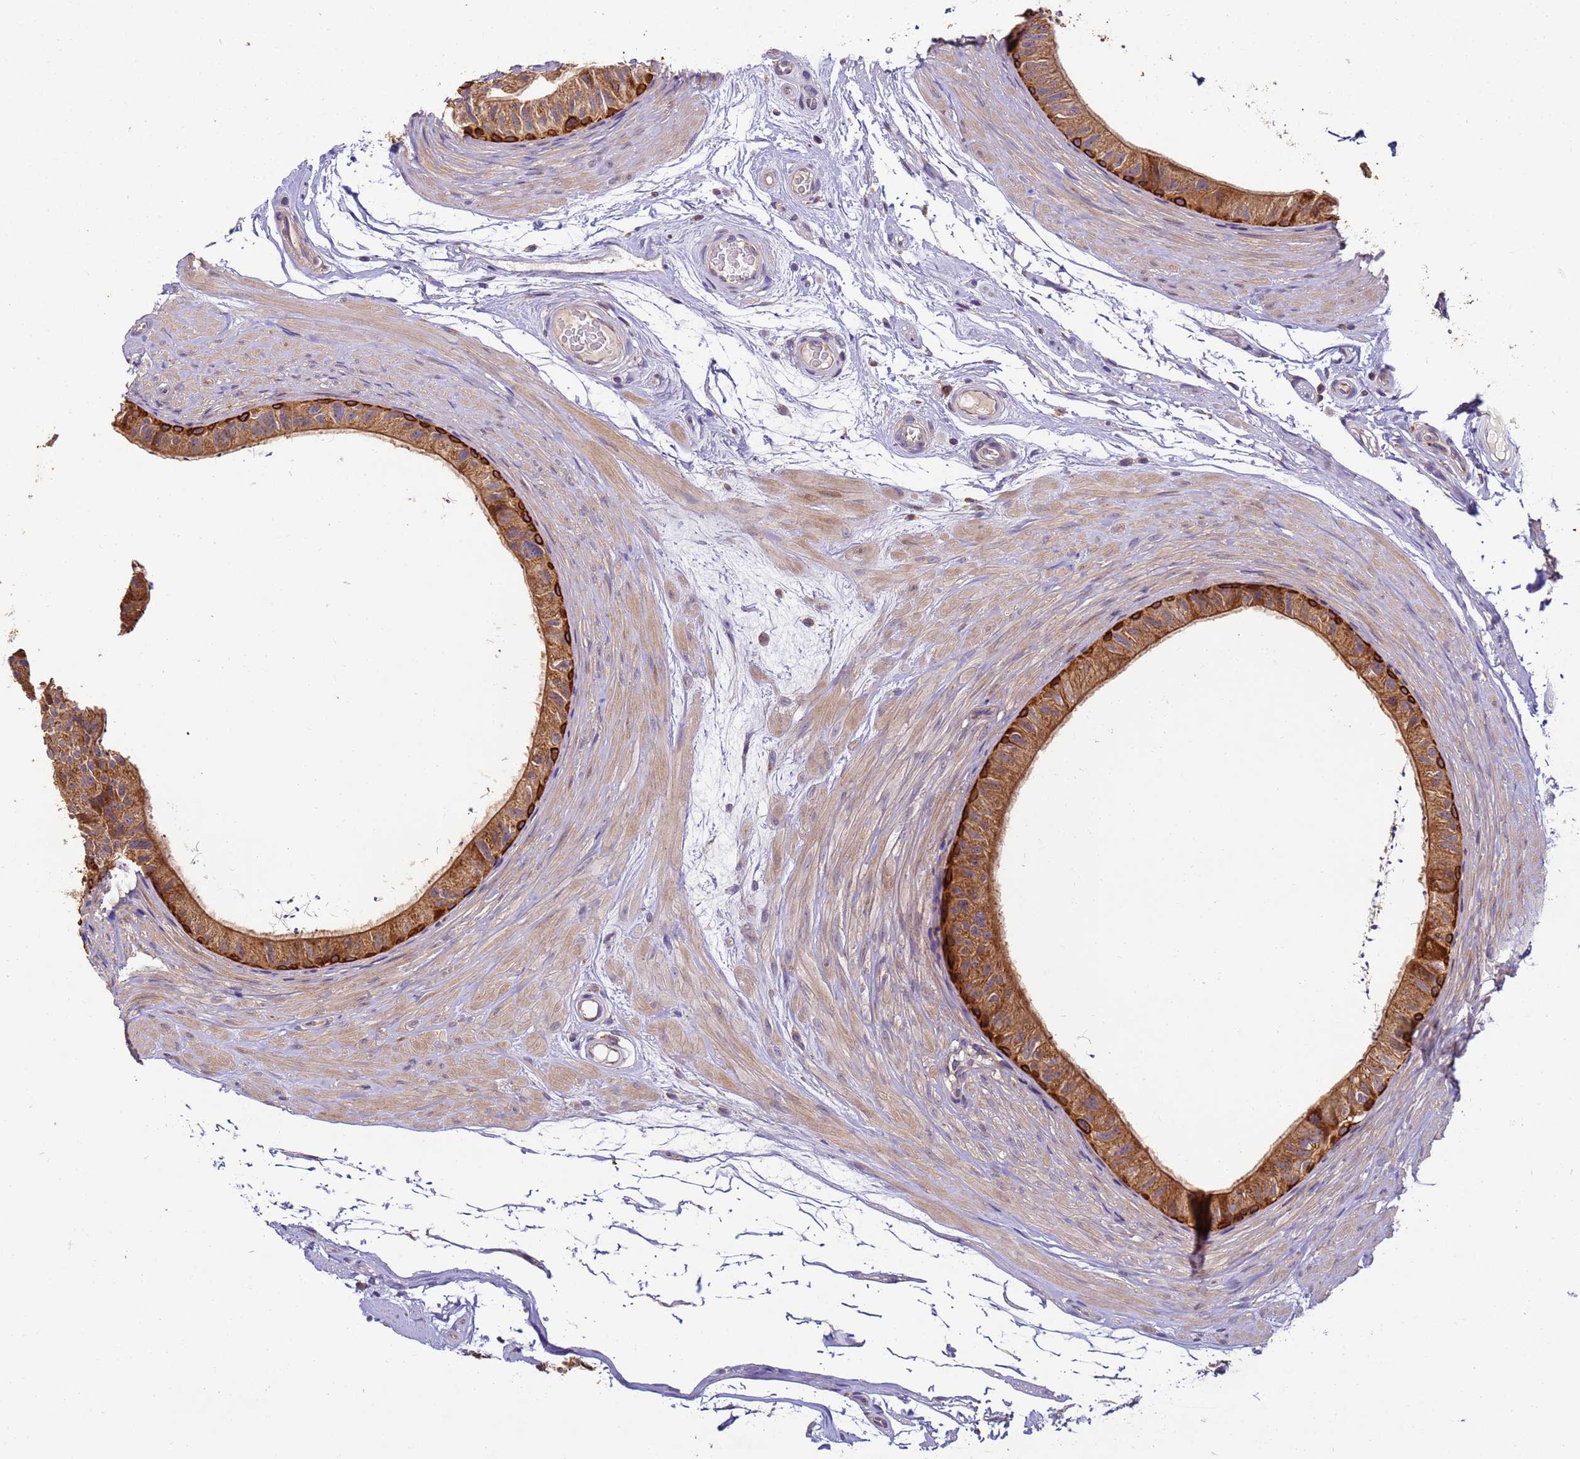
{"staining": {"intensity": "strong", "quantity": ">75%", "location": "cytoplasmic/membranous"}, "tissue": "epididymis", "cell_type": "Glandular cells", "image_type": "normal", "snomed": [{"axis": "morphology", "description": "Normal tissue, NOS"}, {"axis": "topography", "description": "Epididymis"}], "caption": "This photomicrograph exhibits normal epididymis stained with immunohistochemistry to label a protein in brown. The cytoplasmic/membranous of glandular cells show strong positivity for the protein. Nuclei are counter-stained blue.", "gene": "TIGAR", "patient": {"sex": "male", "age": 45}}